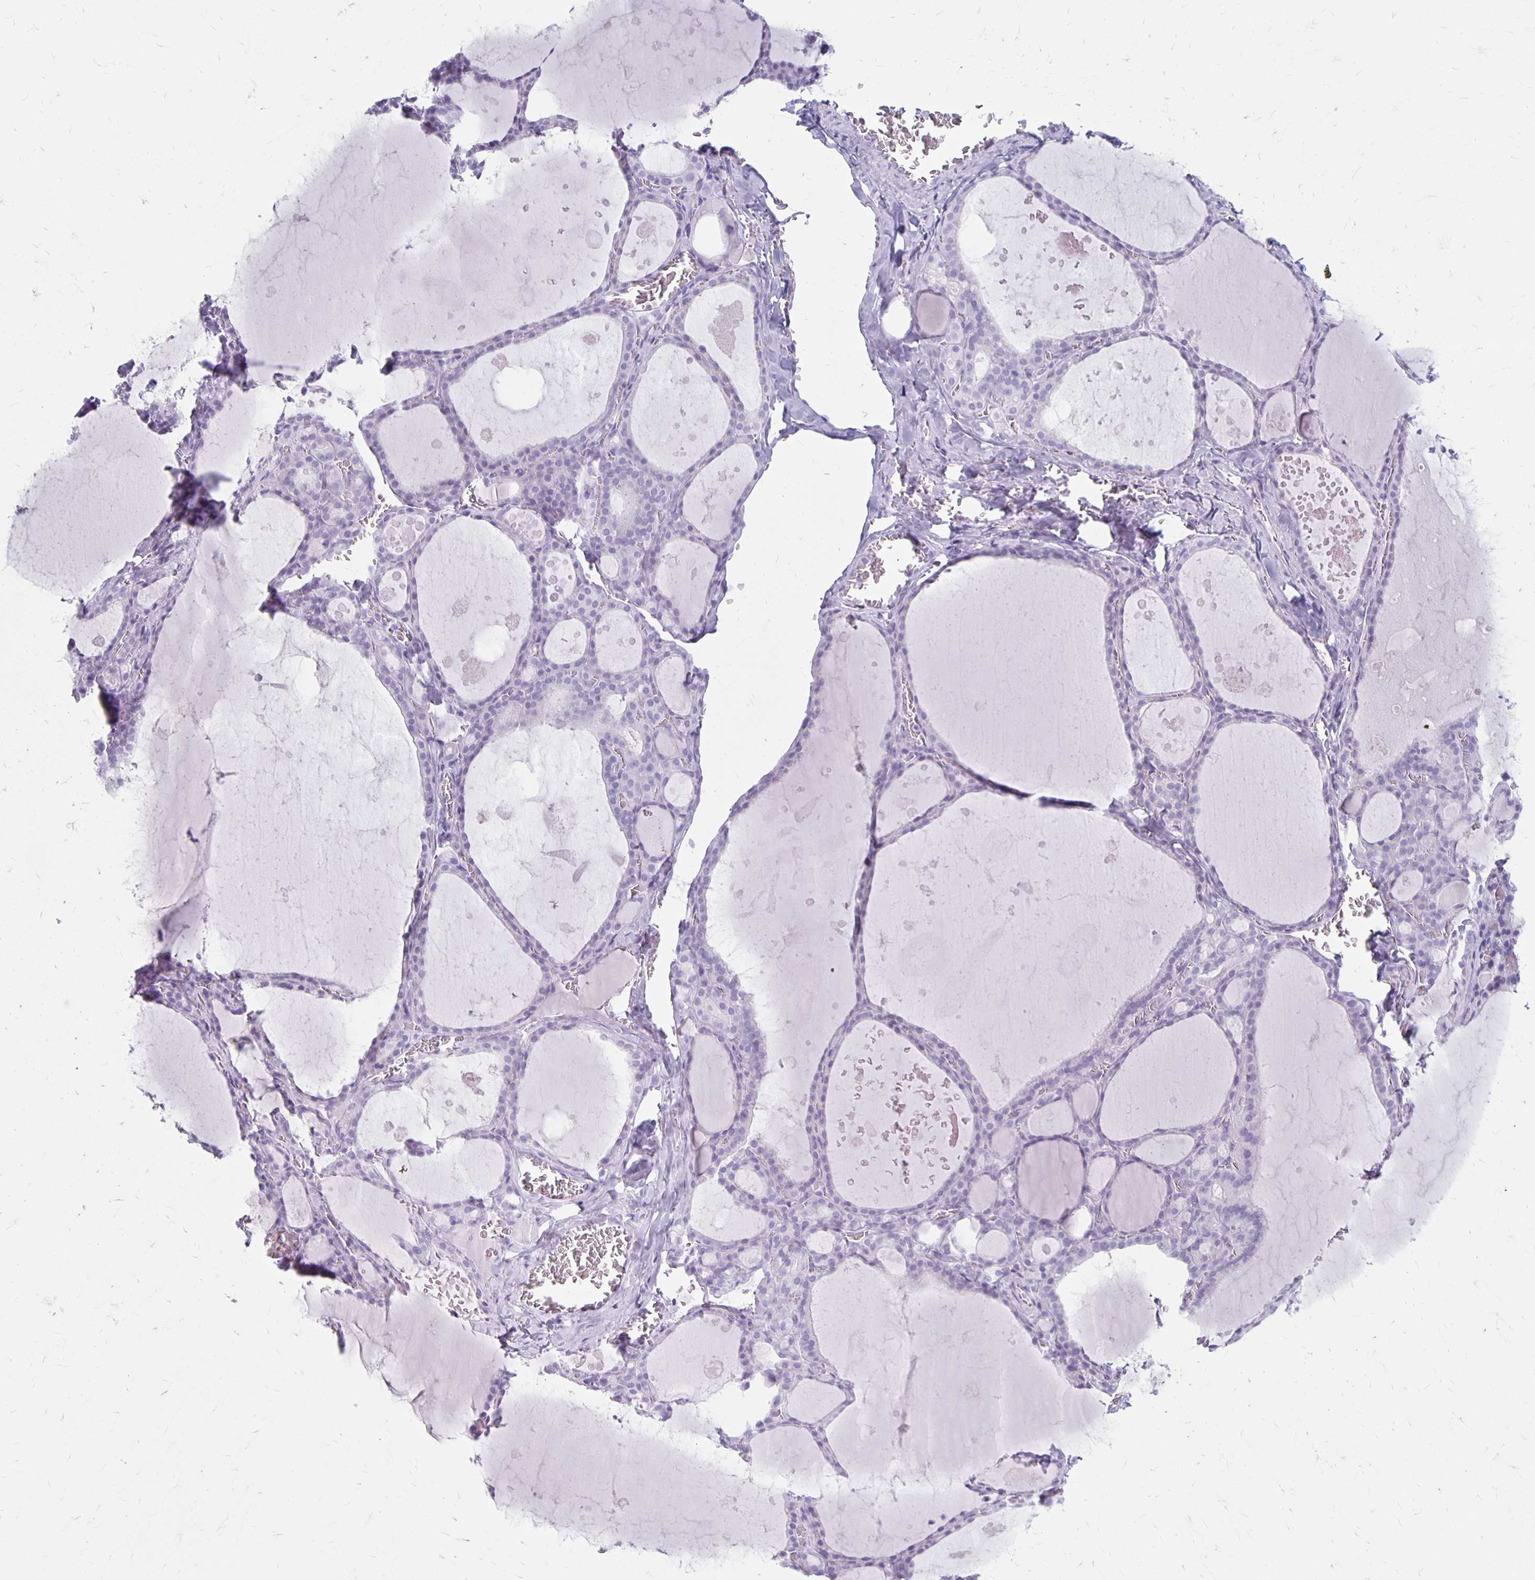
{"staining": {"intensity": "negative", "quantity": "none", "location": "none"}, "tissue": "thyroid gland", "cell_type": "Glandular cells", "image_type": "normal", "snomed": [{"axis": "morphology", "description": "Normal tissue, NOS"}, {"axis": "topography", "description": "Thyroid gland"}], "caption": "Histopathology image shows no protein positivity in glandular cells of normal thyroid gland.", "gene": "MAGEC2", "patient": {"sex": "male", "age": 56}}